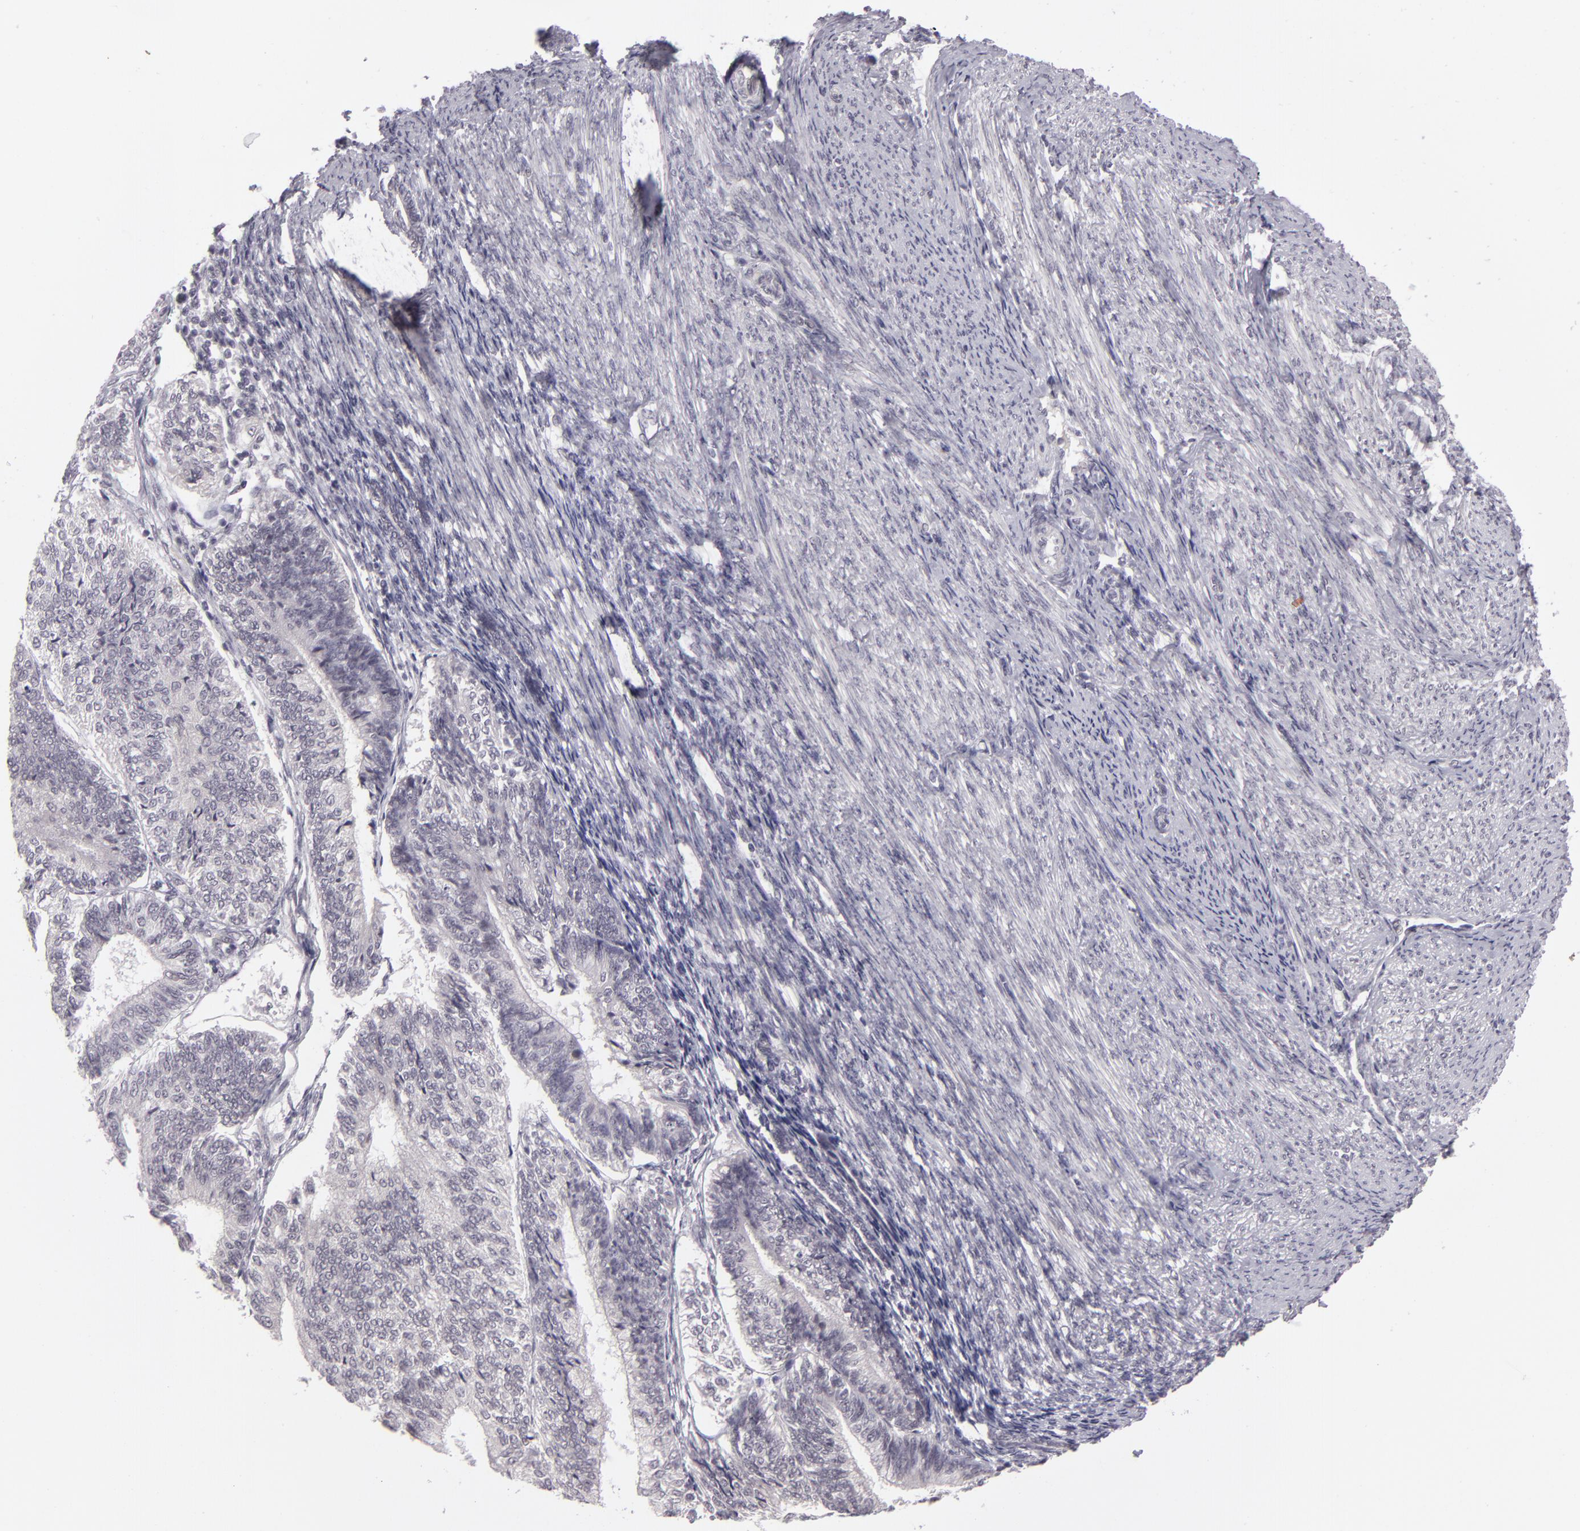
{"staining": {"intensity": "negative", "quantity": "none", "location": "none"}, "tissue": "endometrial cancer", "cell_type": "Tumor cells", "image_type": "cancer", "snomed": [{"axis": "morphology", "description": "Adenocarcinoma, NOS"}, {"axis": "topography", "description": "Endometrium"}], "caption": "Immunohistochemistry micrograph of neoplastic tissue: human endometrial cancer stained with DAB reveals no significant protein staining in tumor cells. The staining is performed using DAB (3,3'-diaminobenzidine) brown chromogen with nuclei counter-stained in using hematoxylin.", "gene": "ZNF205", "patient": {"sex": "female", "age": 55}}